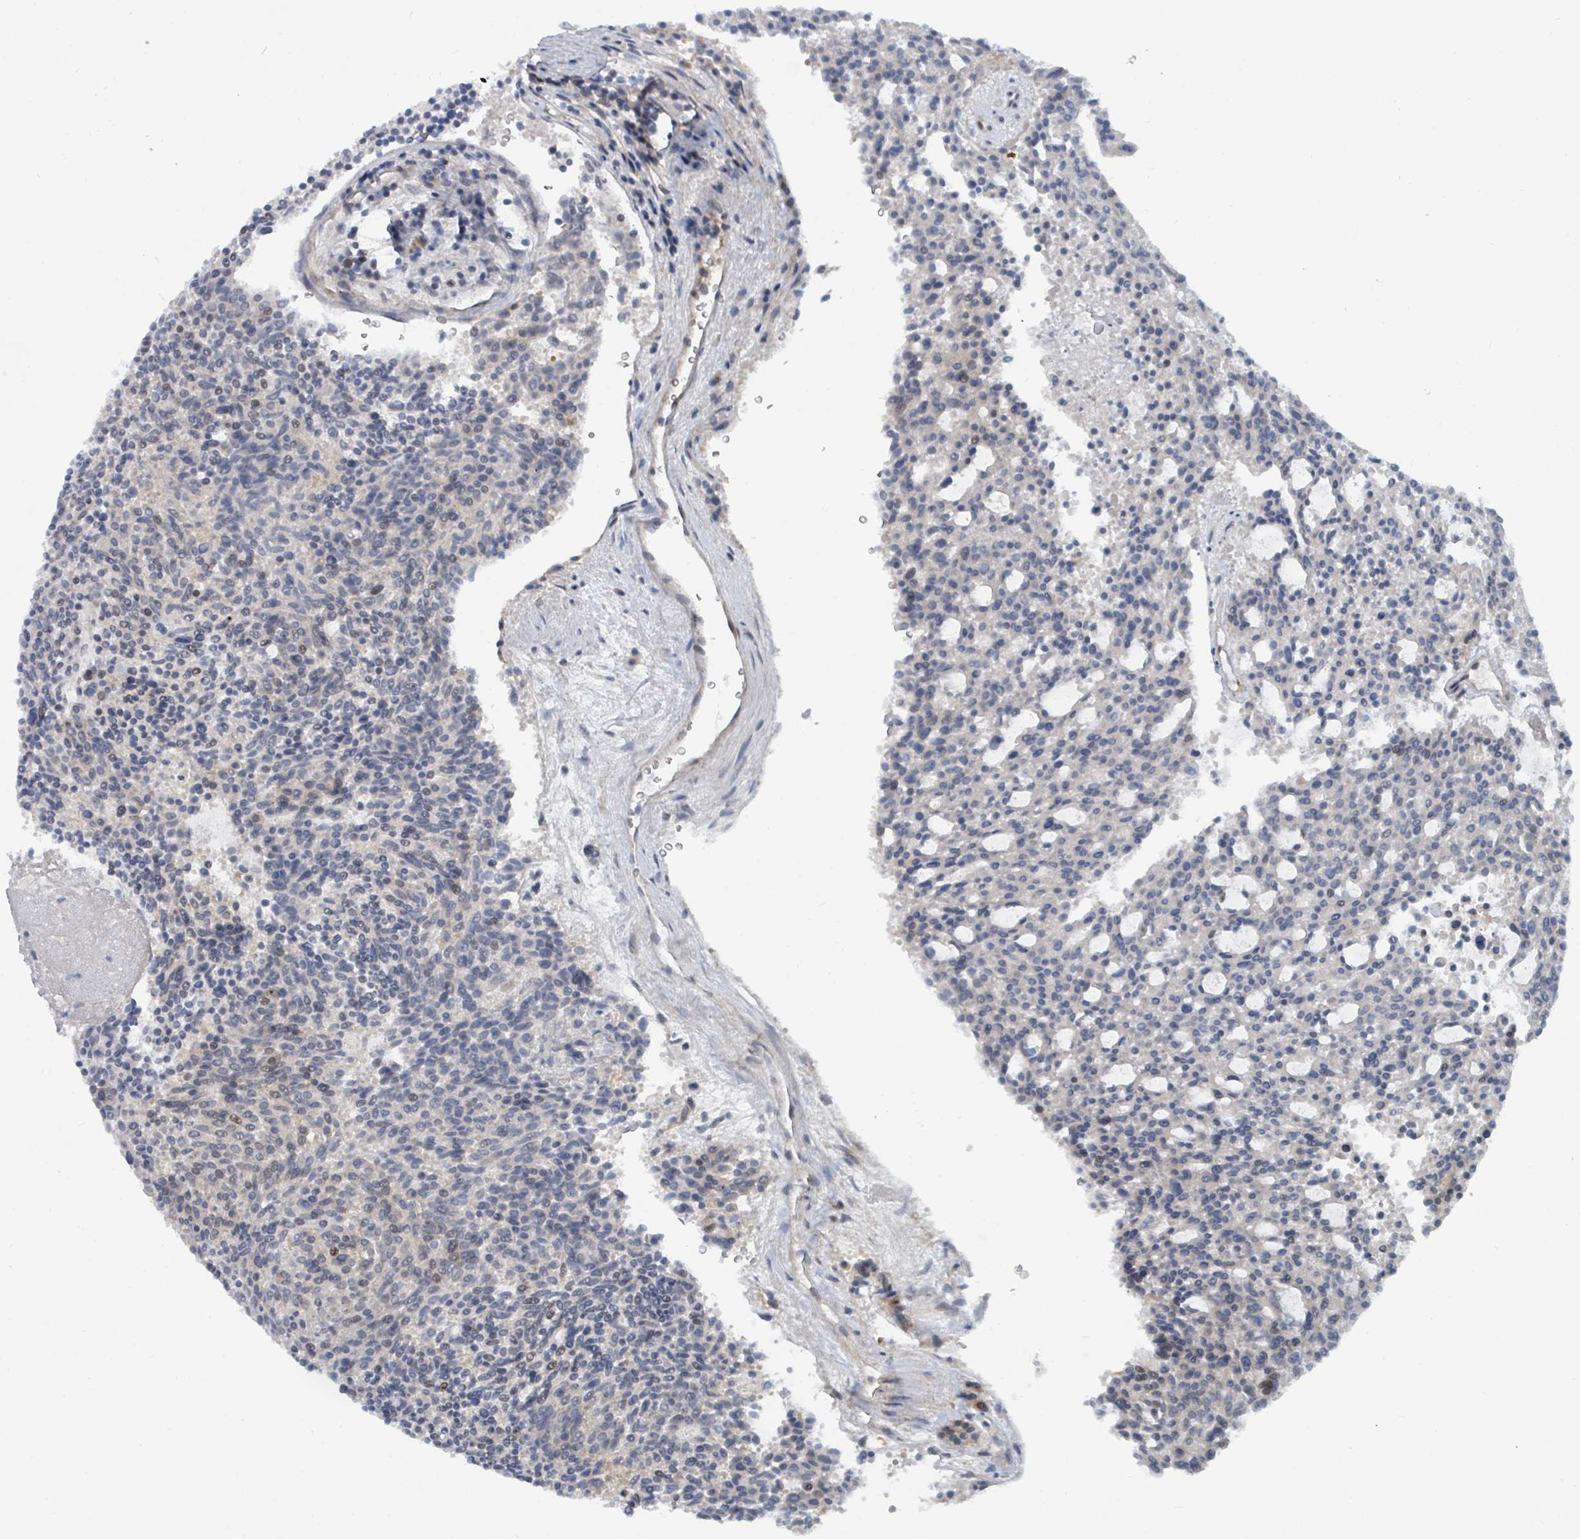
{"staining": {"intensity": "moderate", "quantity": "<25%", "location": "nuclear"}, "tissue": "carcinoid", "cell_type": "Tumor cells", "image_type": "cancer", "snomed": [{"axis": "morphology", "description": "Carcinoid, malignant, NOS"}, {"axis": "topography", "description": "Pancreas"}], "caption": "This micrograph shows carcinoid stained with IHC to label a protein in brown. The nuclear of tumor cells show moderate positivity for the protein. Nuclei are counter-stained blue.", "gene": "SUMO4", "patient": {"sex": "female", "age": 54}}